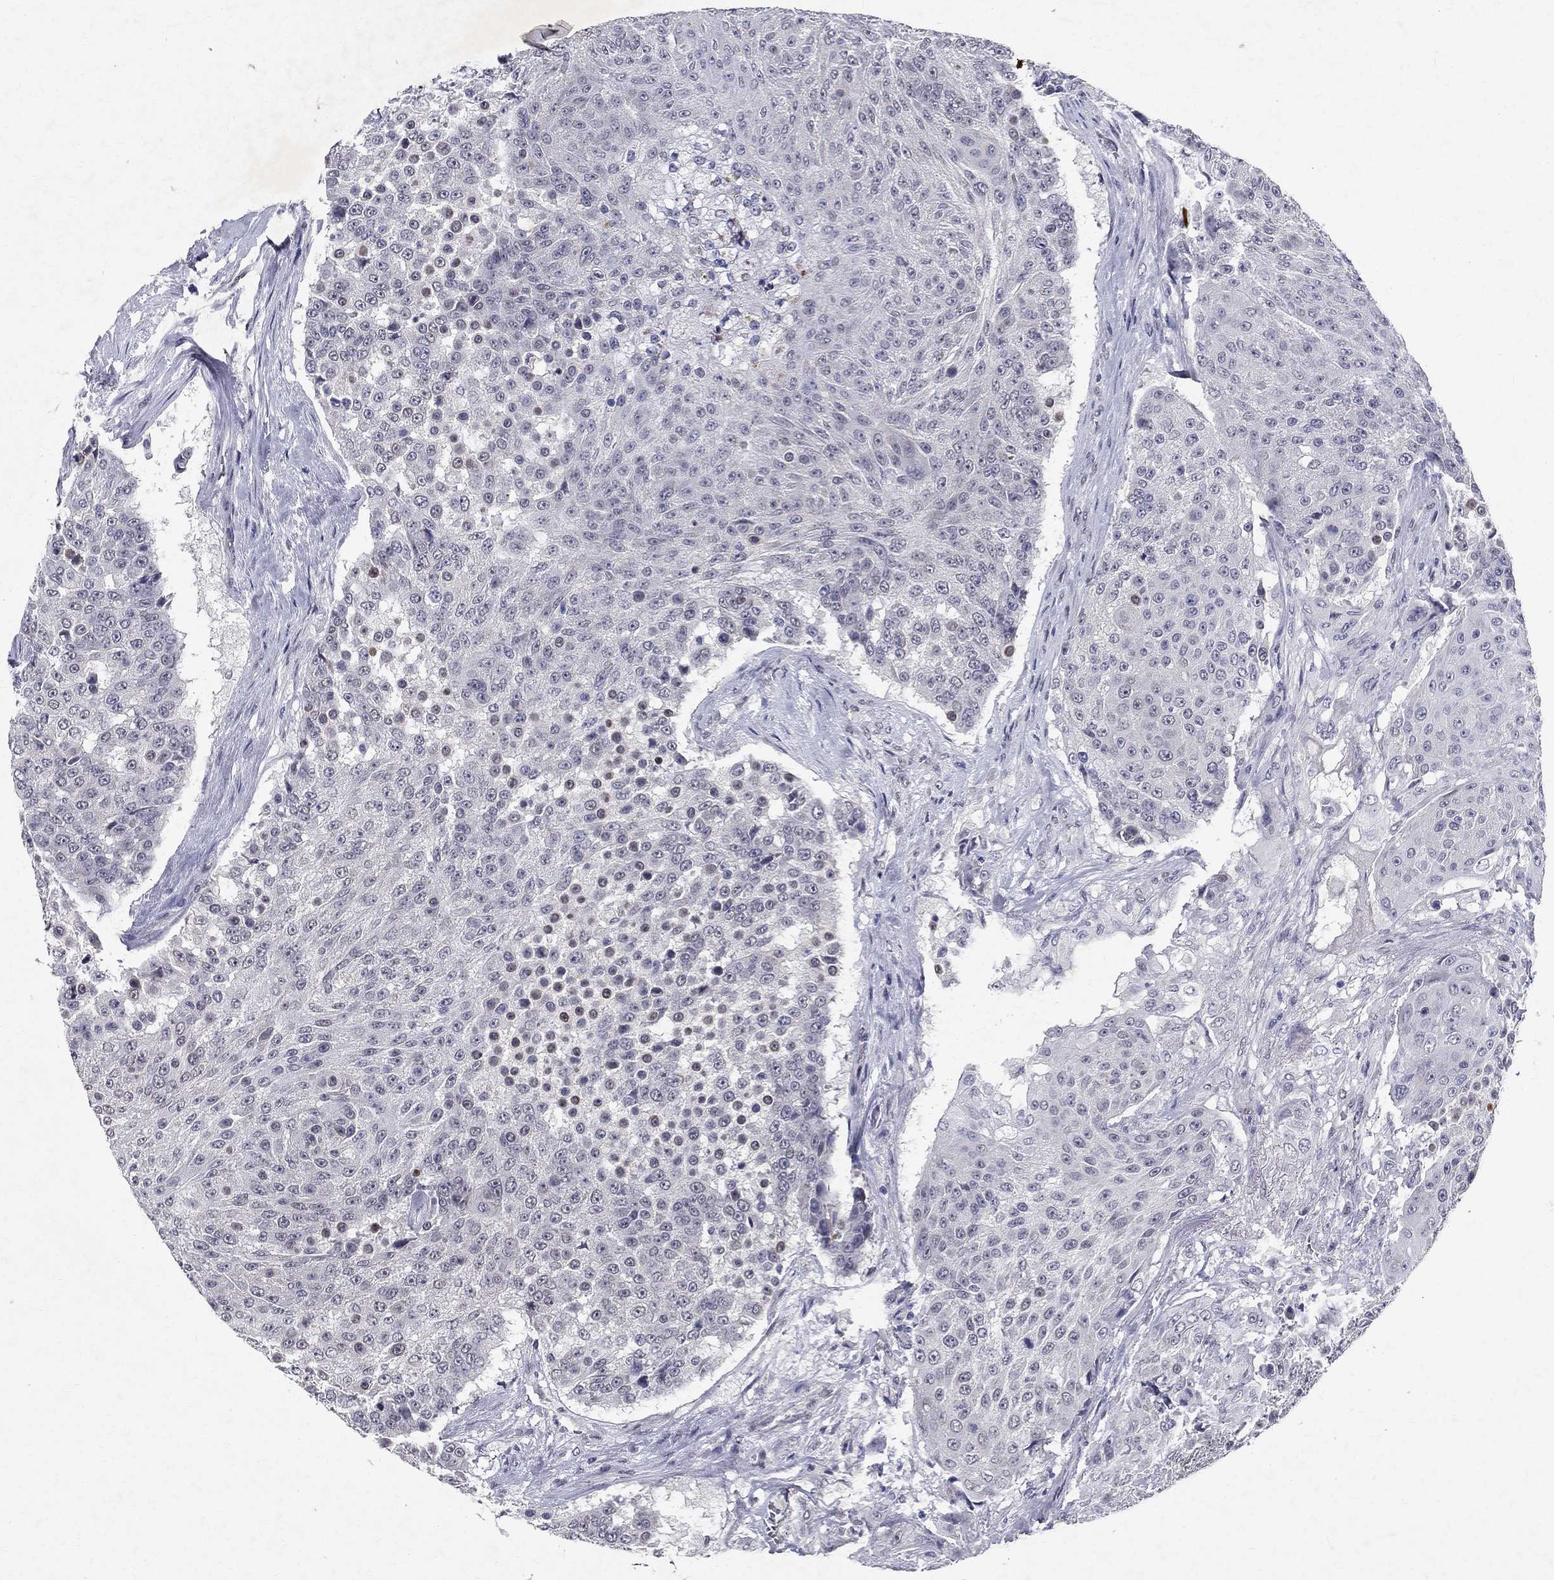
{"staining": {"intensity": "negative", "quantity": "none", "location": "none"}, "tissue": "urothelial cancer", "cell_type": "Tumor cells", "image_type": "cancer", "snomed": [{"axis": "morphology", "description": "Urothelial carcinoma, High grade"}, {"axis": "topography", "description": "Urinary bladder"}], "caption": "High power microscopy histopathology image of an immunohistochemistry photomicrograph of urothelial cancer, revealing no significant staining in tumor cells.", "gene": "RBFOX1", "patient": {"sex": "female", "age": 63}}